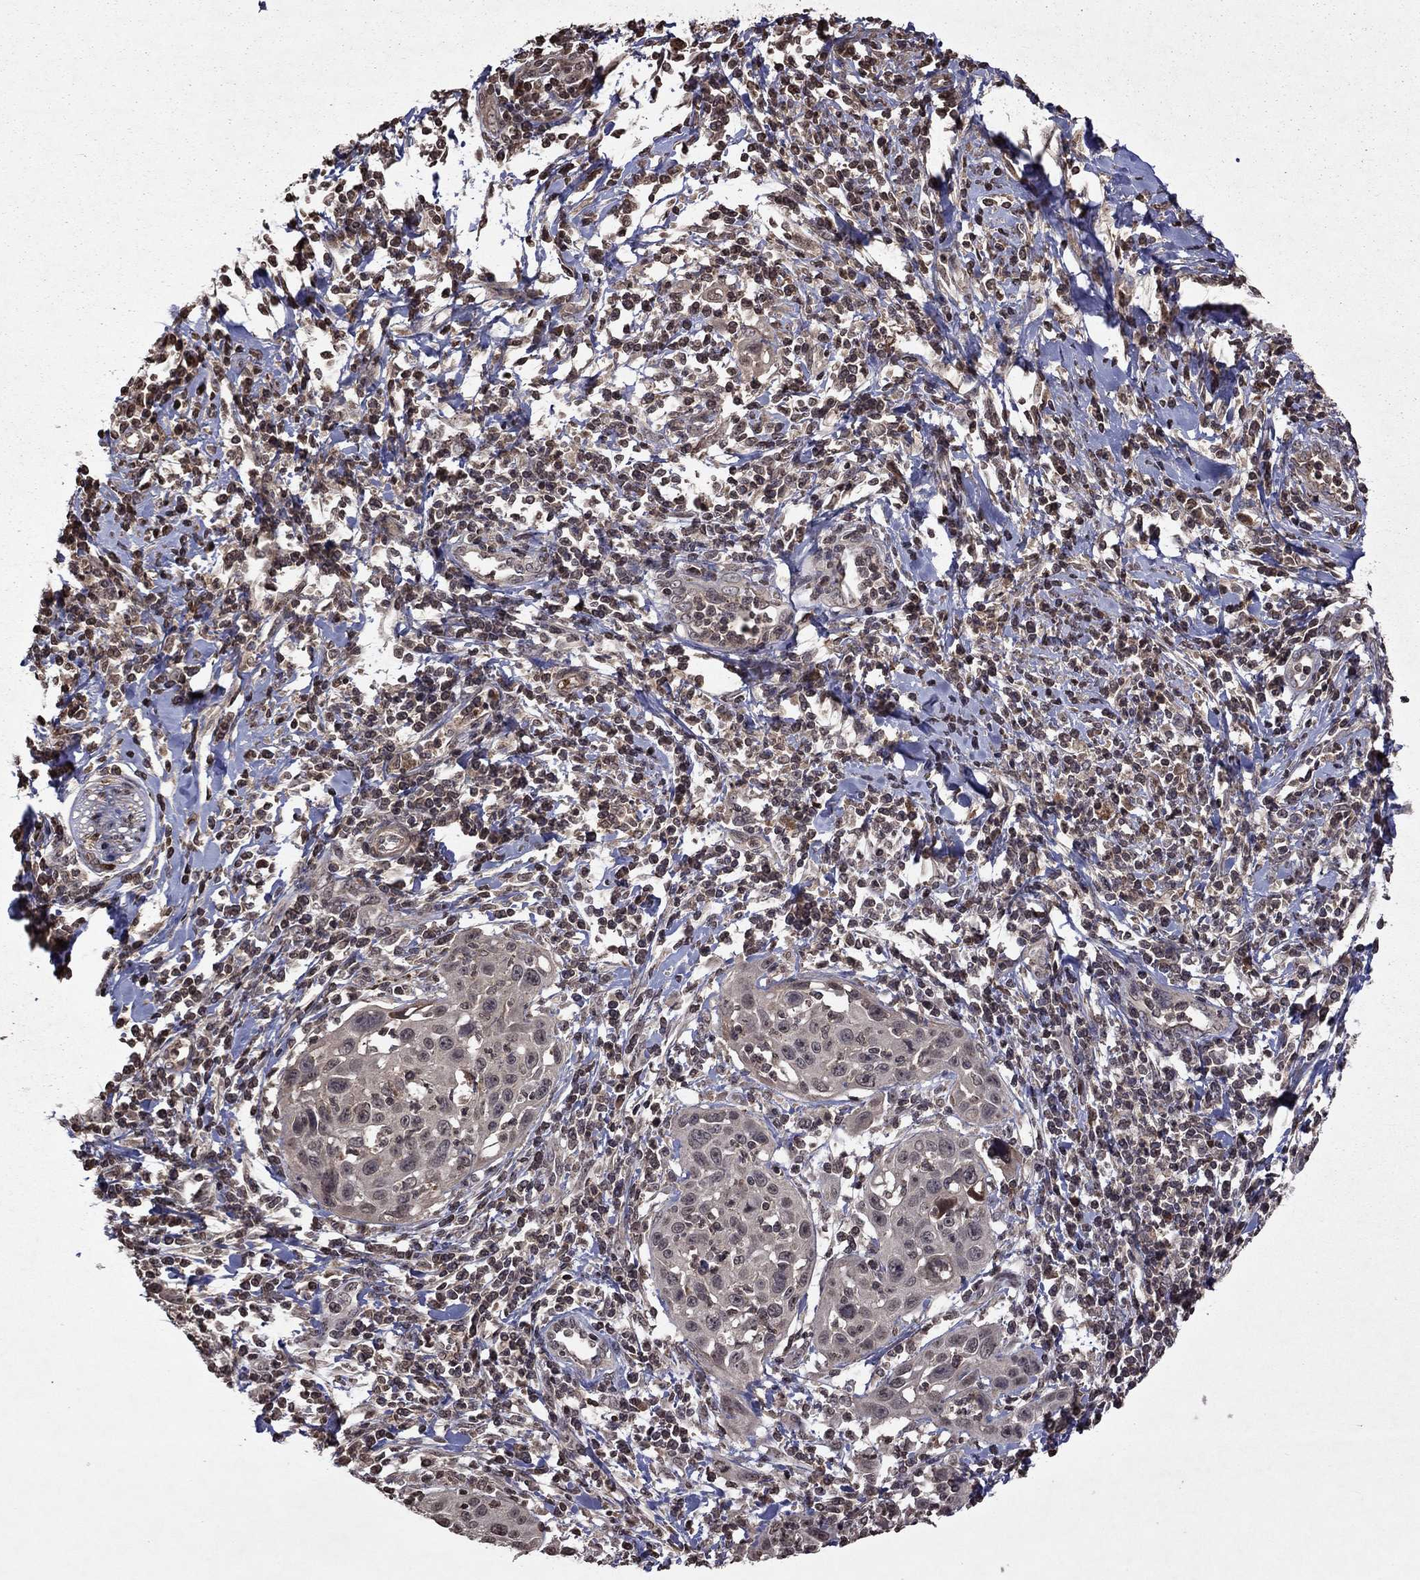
{"staining": {"intensity": "negative", "quantity": "none", "location": "none"}, "tissue": "cervical cancer", "cell_type": "Tumor cells", "image_type": "cancer", "snomed": [{"axis": "morphology", "description": "Squamous cell carcinoma, NOS"}, {"axis": "topography", "description": "Cervix"}], "caption": "High magnification brightfield microscopy of cervical squamous cell carcinoma stained with DAB (3,3'-diaminobenzidine) (brown) and counterstained with hematoxylin (blue): tumor cells show no significant positivity.", "gene": "NLGN1", "patient": {"sex": "female", "age": 26}}